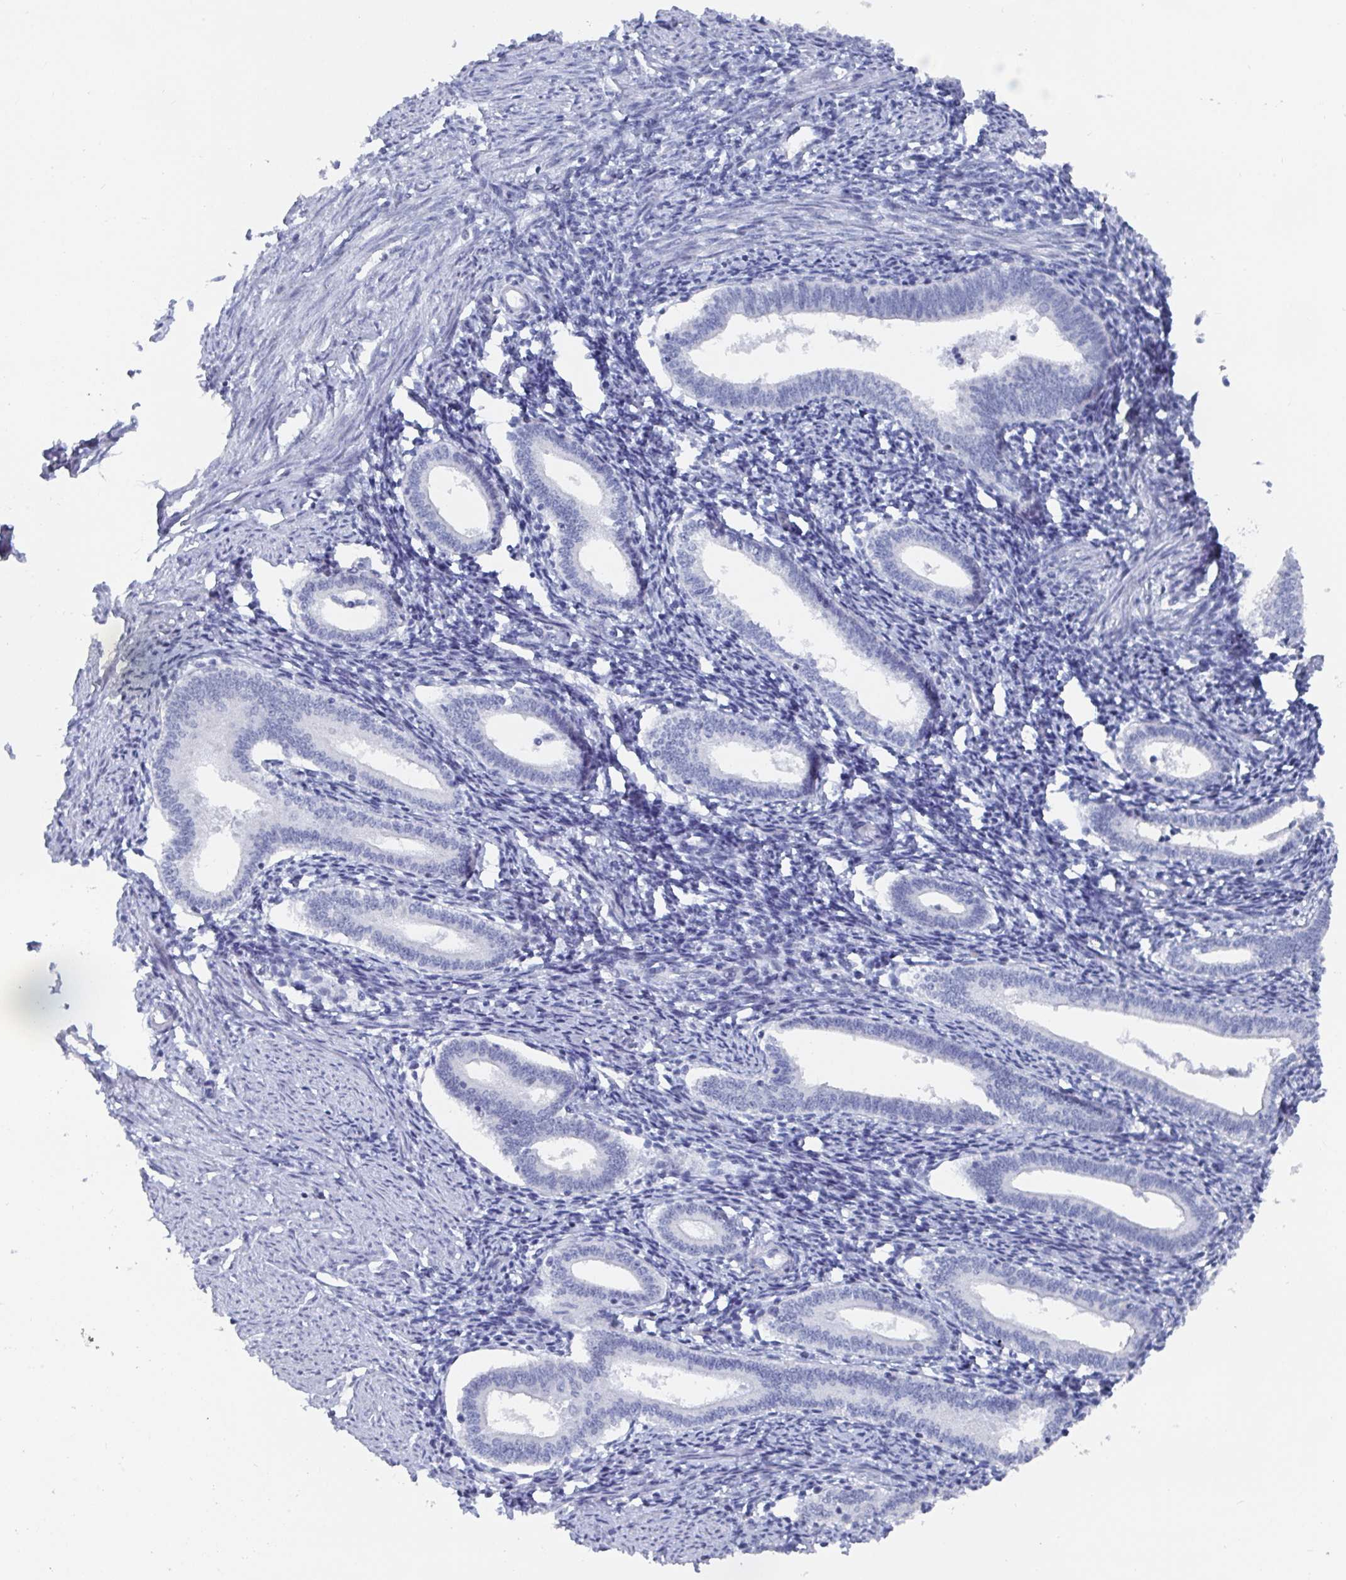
{"staining": {"intensity": "negative", "quantity": "none", "location": "none"}, "tissue": "endometrium", "cell_type": "Cells in endometrial stroma", "image_type": "normal", "snomed": [{"axis": "morphology", "description": "Normal tissue, NOS"}, {"axis": "topography", "description": "Endometrium"}], "caption": "IHC micrograph of normal endometrium stained for a protein (brown), which reveals no positivity in cells in endometrial stroma. (Brightfield microscopy of DAB immunohistochemistry (IHC) at high magnification).", "gene": "CAMKV", "patient": {"sex": "female", "age": 41}}